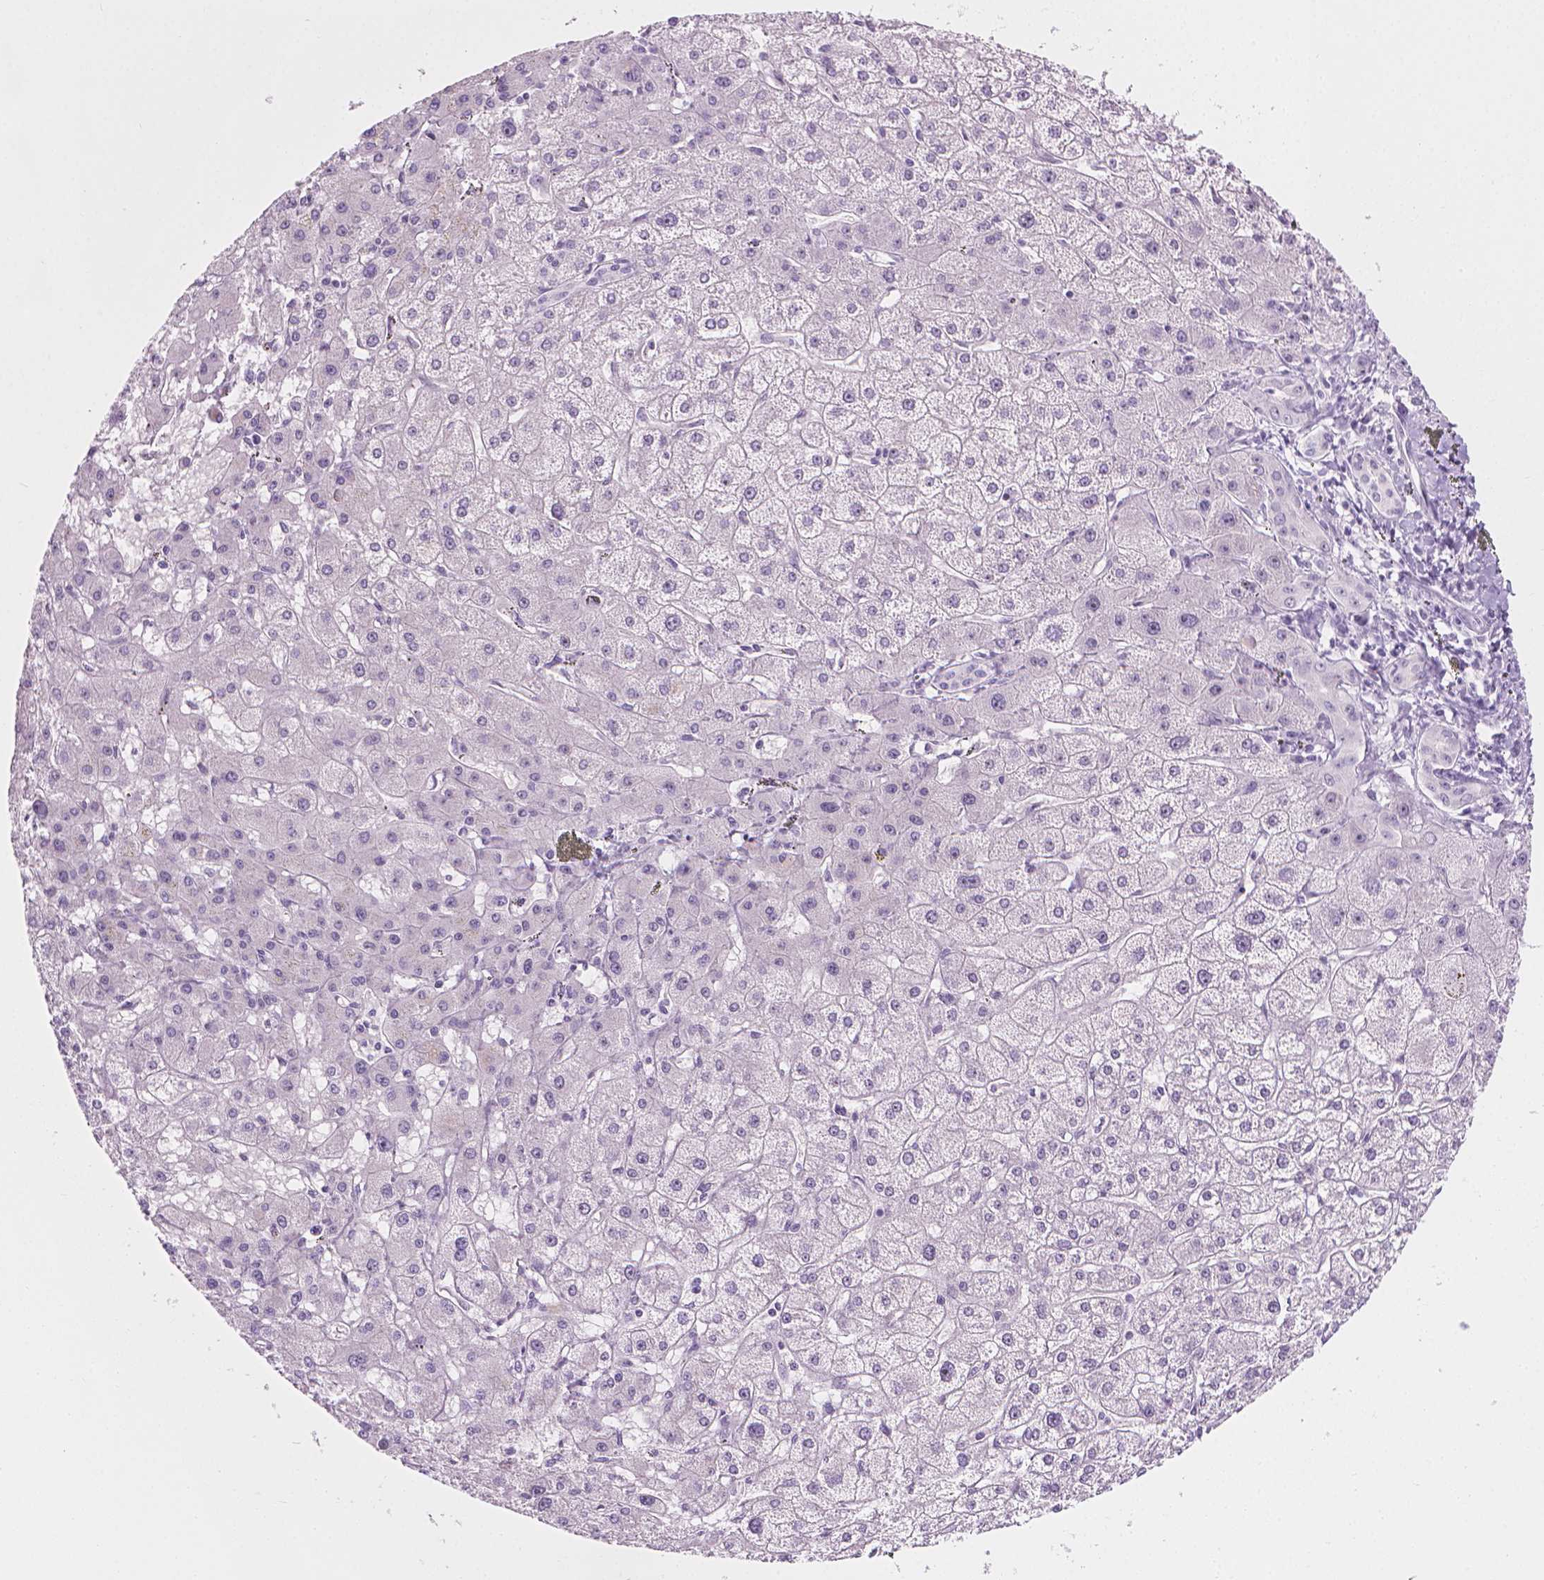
{"staining": {"intensity": "negative", "quantity": "none", "location": "none"}, "tissue": "liver cancer", "cell_type": "Tumor cells", "image_type": "cancer", "snomed": [{"axis": "morphology", "description": "Cholangiocarcinoma"}, {"axis": "topography", "description": "Liver"}], "caption": "High power microscopy image of an immunohistochemistry image of liver cancer (cholangiocarcinoma), revealing no significant staining in tumor cells.", "gene": "NOL7", "patient": {"sex": "female", "age": 60}}